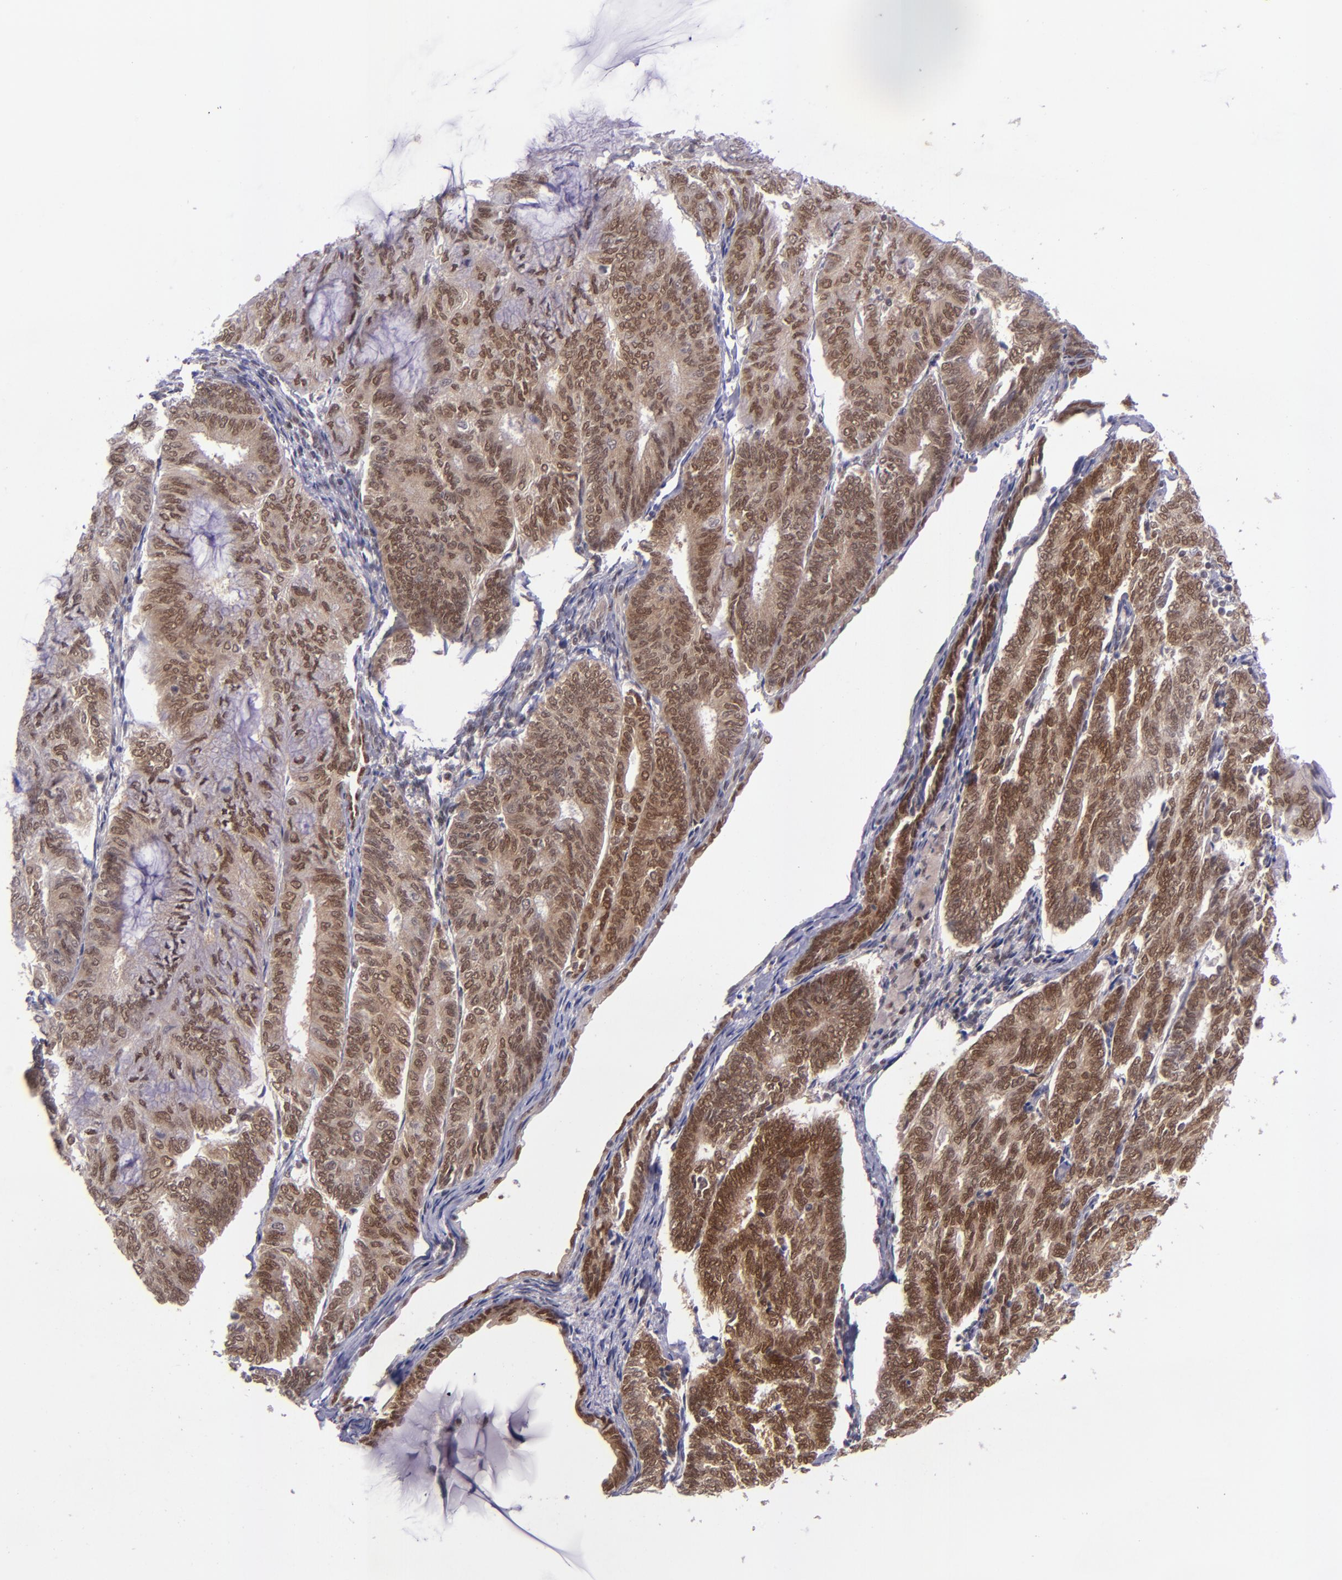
{"staining": {"intensity": "moderate", "quantity": ">75%", "location": "cytoplasmic/membranous,nuclear"}, "tissue": "endometrial cancer", "cell_type": "Tumor cells", "image_type": "cancer", "snomed": [{"axis": "morphology", "description": "Adenocarcinoma, NOS"}, {"axis": "topography", "description": "Endometrium"}], "caption": "Adenocarcinoma (endometrial) tissue reveals moderate cytoplasmic/membranous and nuclear positivity in approximately >75% of tumor cells", "gene": "BAG1", "patient": {"sex": "female", "age": 59}}